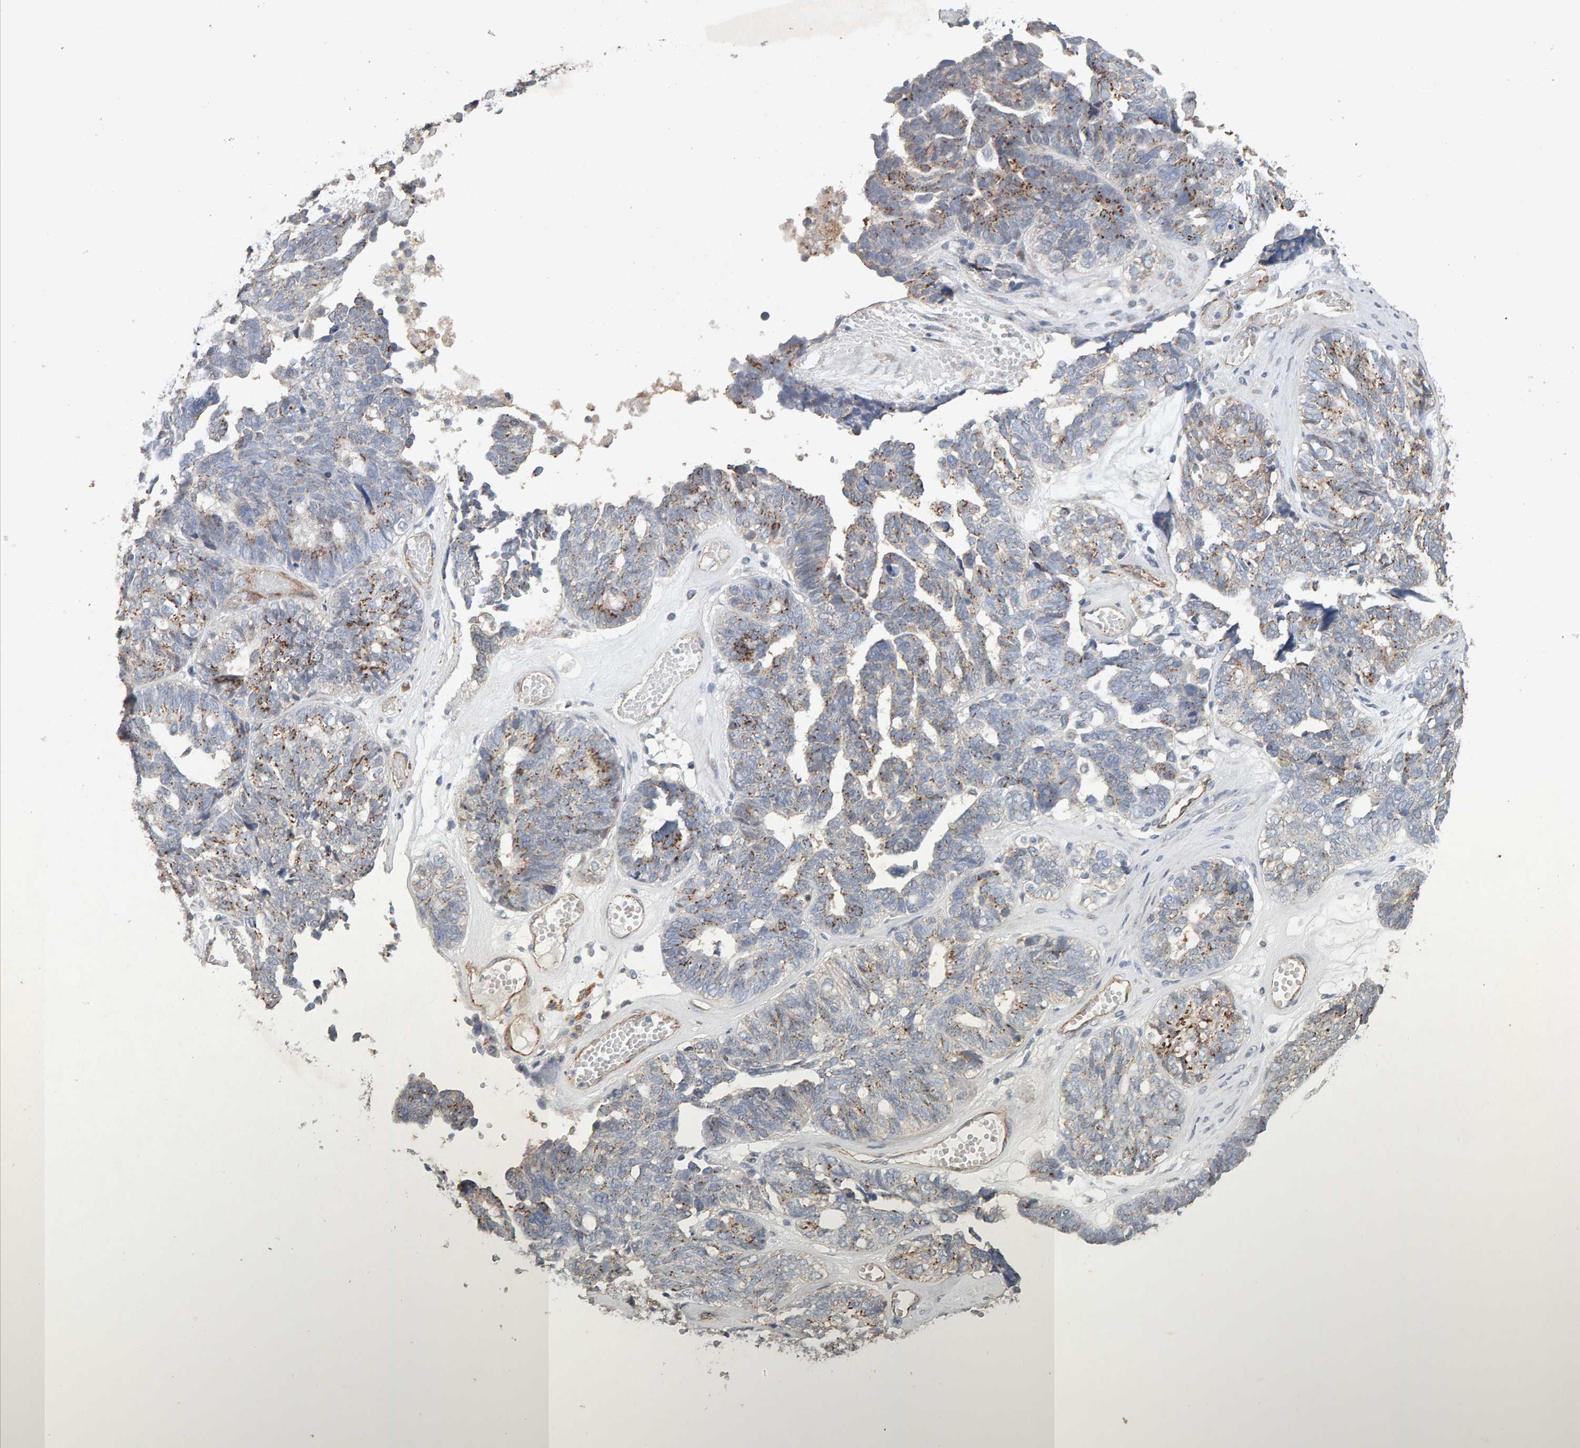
{"staining": {"intensity": "moderate", "quantity": "25%-75%", "location": "cytoplasmic/membranous"}, "tissue": "ovarian cancer", "cell_type": "Tumor cells", "image_type": "cancer", "snomed": [{"axis": "morphology", "description": "Cystadenocarcinoma, serous, NOS"}, {"axis": "topography", "description": "Ovary"}], "caption": "The image exhibits staining of ovarian cancer, revealing moderate cytoplasmic/membranous protein staining (brown color) within tumor cells. (Brightfield microscopy of DAB IHC at high magnification).", "gene": "PTPRM", "patient": {"sex": "female", "age": 79}}